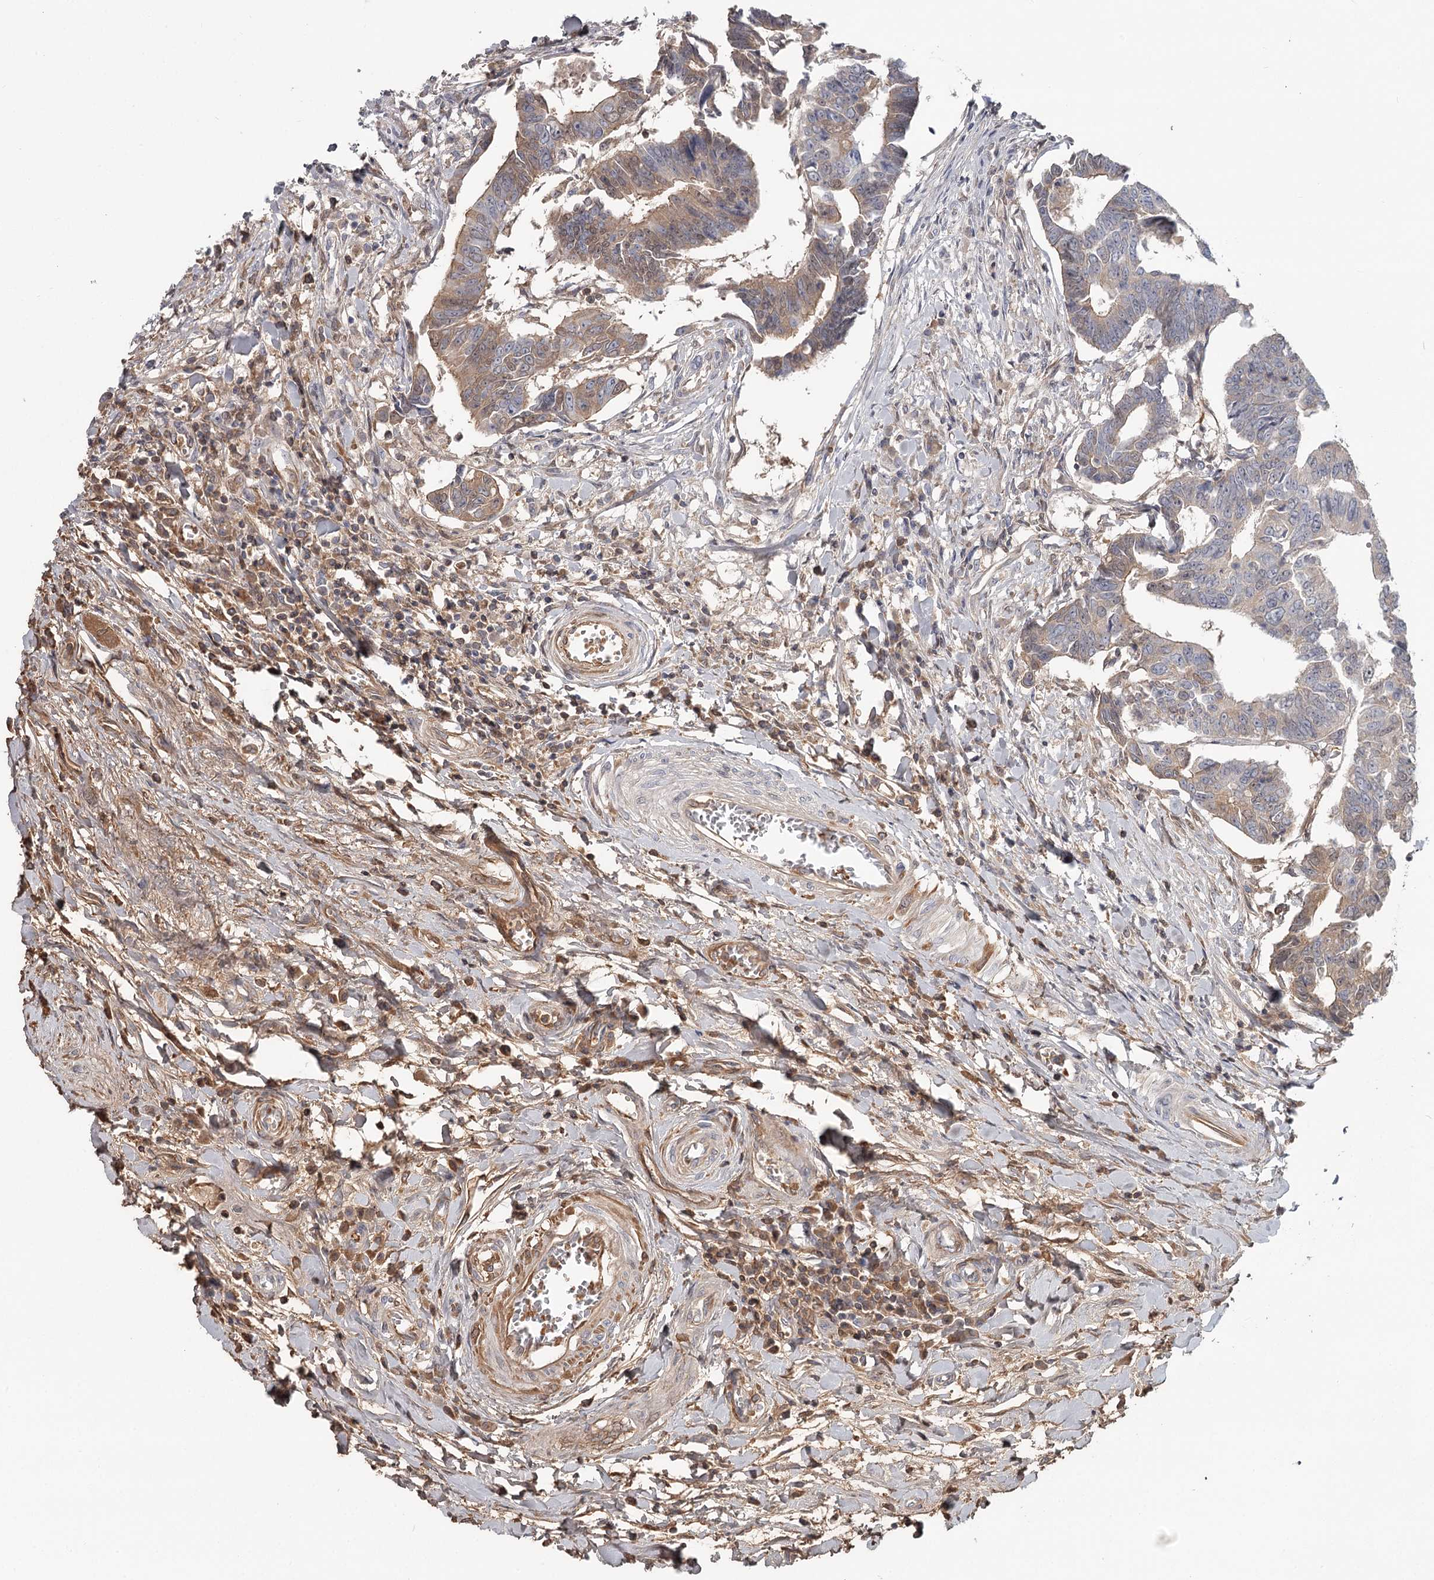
{"staining": {"intensity": "moderate", "quantity": "<25%", "location": "cytoplasmic/membranous"}, "tissue": "colorectal cancer", "cell_type": "Tumor cells", "image_type": "cancer", "snomed": [{"axis": "morphology", "description": "Adenocarcinoma, NOS"}, {"axis": "topography", "description": "Rectum"}], "caption": "High-power microscopy captured an immunohistochemistry (IHC) image of colorectal cancer (adenocarcinoma), revealing moderate cytoplasmic/membranous expression in about <25% of tumor cells. The staining was performed using DAB, with brown indicating positive protein expression. Nuclei are stained blue with hematoxylin.", "gene": "DHRS9", "patient": {"sex": "female", "age": 65}}